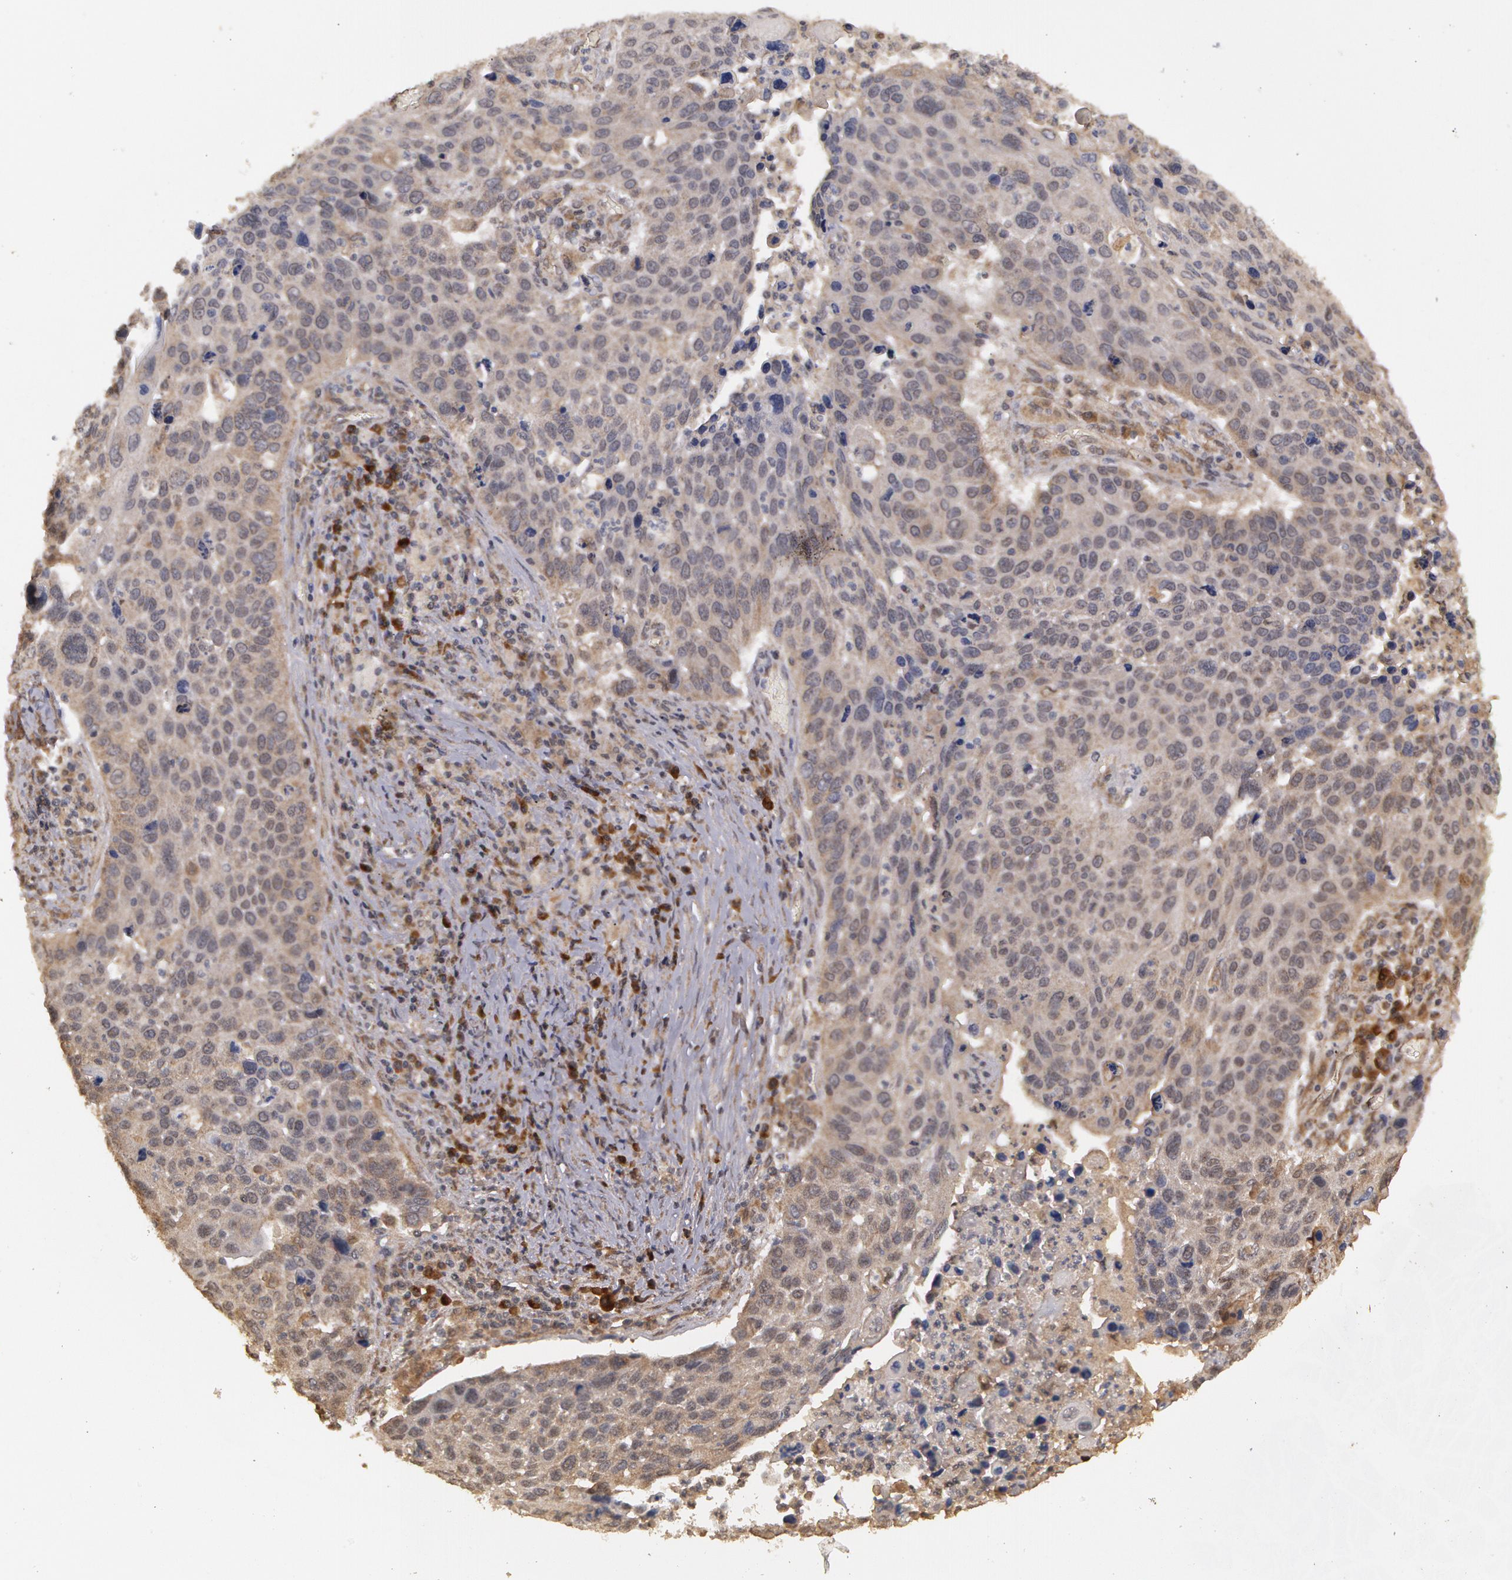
{"staining": {"intensity": "weak", "quantity": ">75%", "location": "cytoplasmic/membranous"}, "tissue": "lung cancer", "cell_type": "Tumor cells", "image_type": "cancer", "snomed": [{"axis": "morphology", "description": "Squamous cell carcinoma, NOS"}, {"axis": "topography", "description": "Lung"}], "caption": "Immunohistochemical staining of human lung cancer demonstrates low levels of weak cytoplasmic/membranous staining in about >75% of tumor cells.", "gene": "GLIS1", "patient": {"sex": "male", "age": 68}}